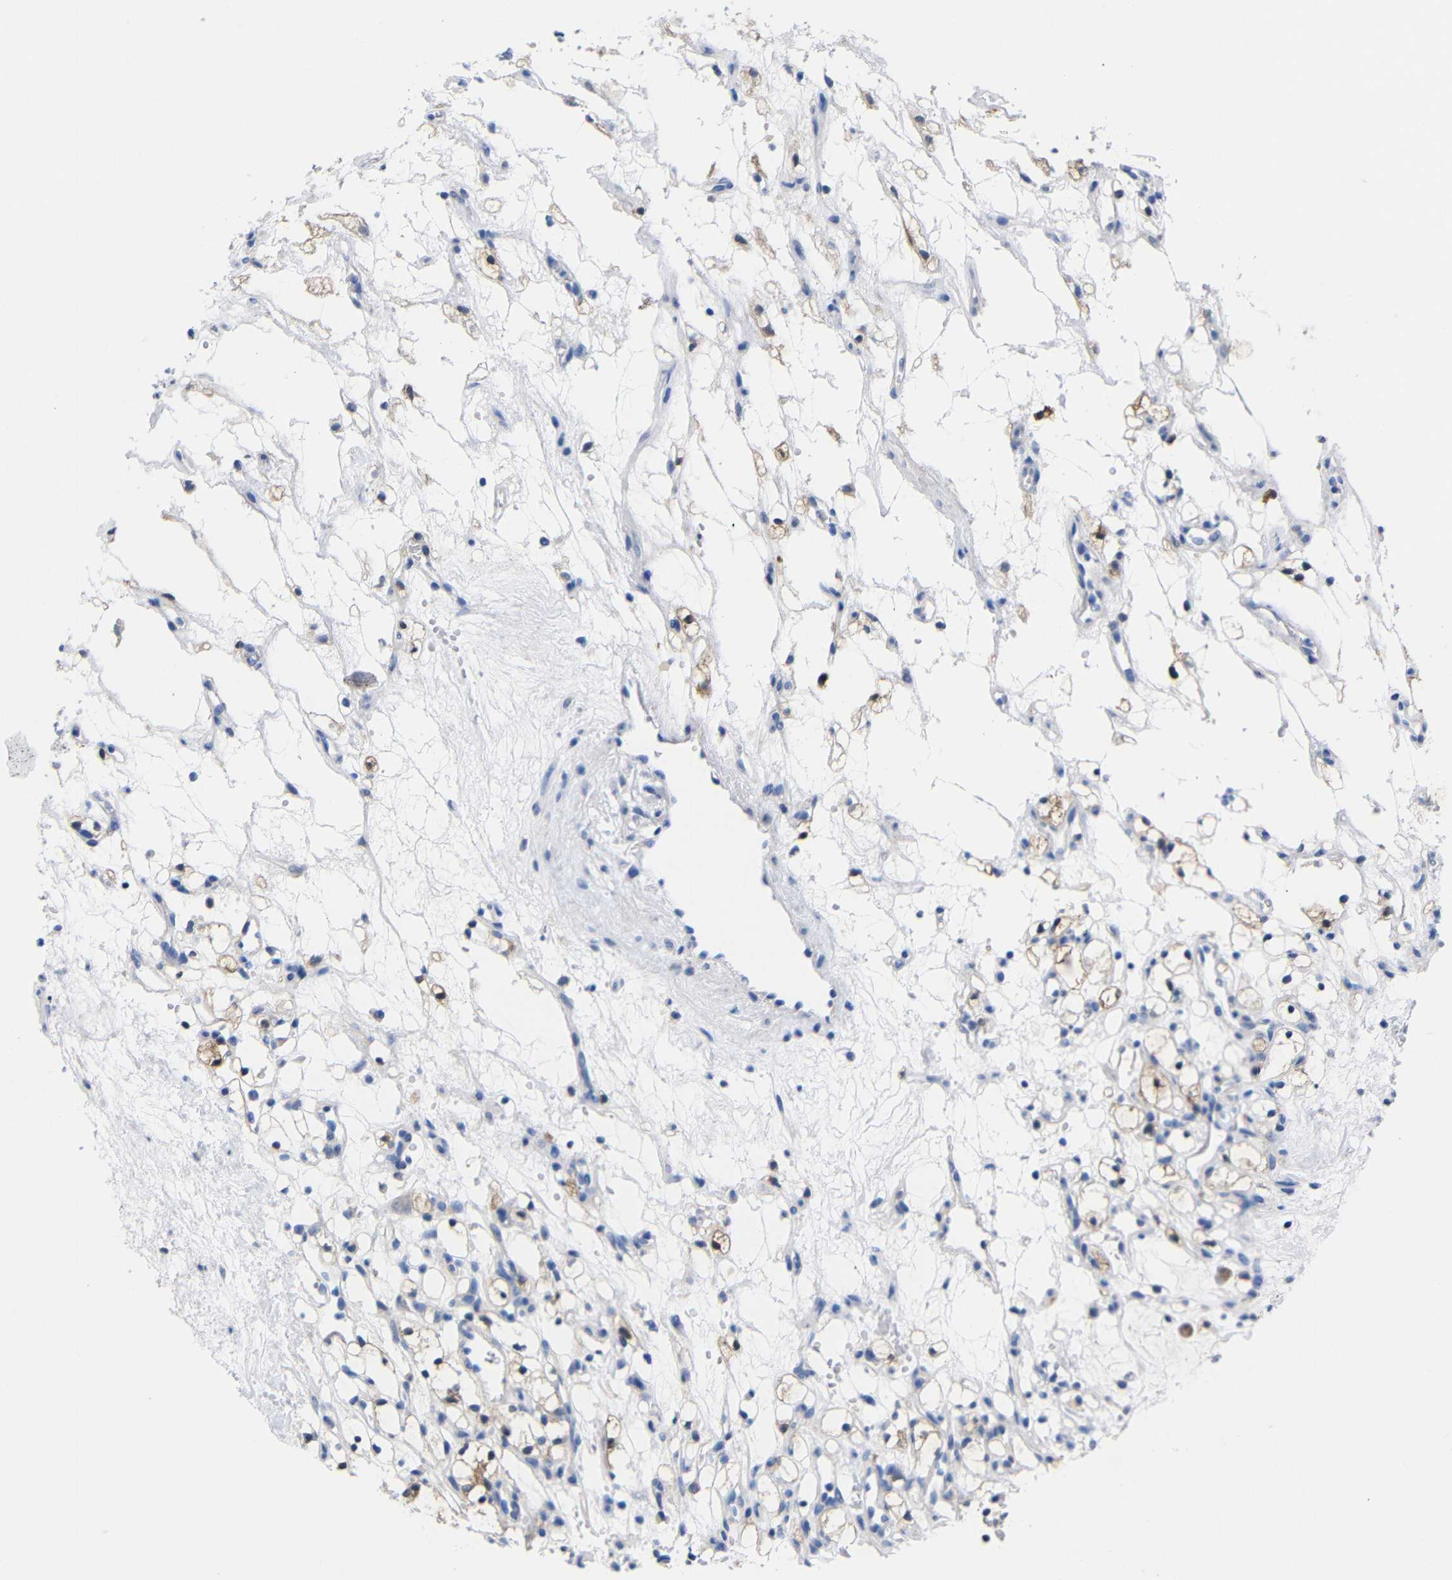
{"staining": {"intensity": "moderate", "quantity": "<25%", "location": "cytoplasmic/membranous"}, "tissue": "renal cancer", "cell_type": "Tumor cells", "image_type": "cancer", "snomed": [{"axis": "morphology", "description": "Adenocarcinoma, NOS"}, {"axis": "topography", "description": "Kidney"}], "caption": "Protein expression analysis of human adenocarcinoma (renal) reveals moderate cytoplasmic/membranous positivity in approximately <25% of tumor cells.", "gene": "PEBP1", "patient": {"sex": "female", "age": 60}}